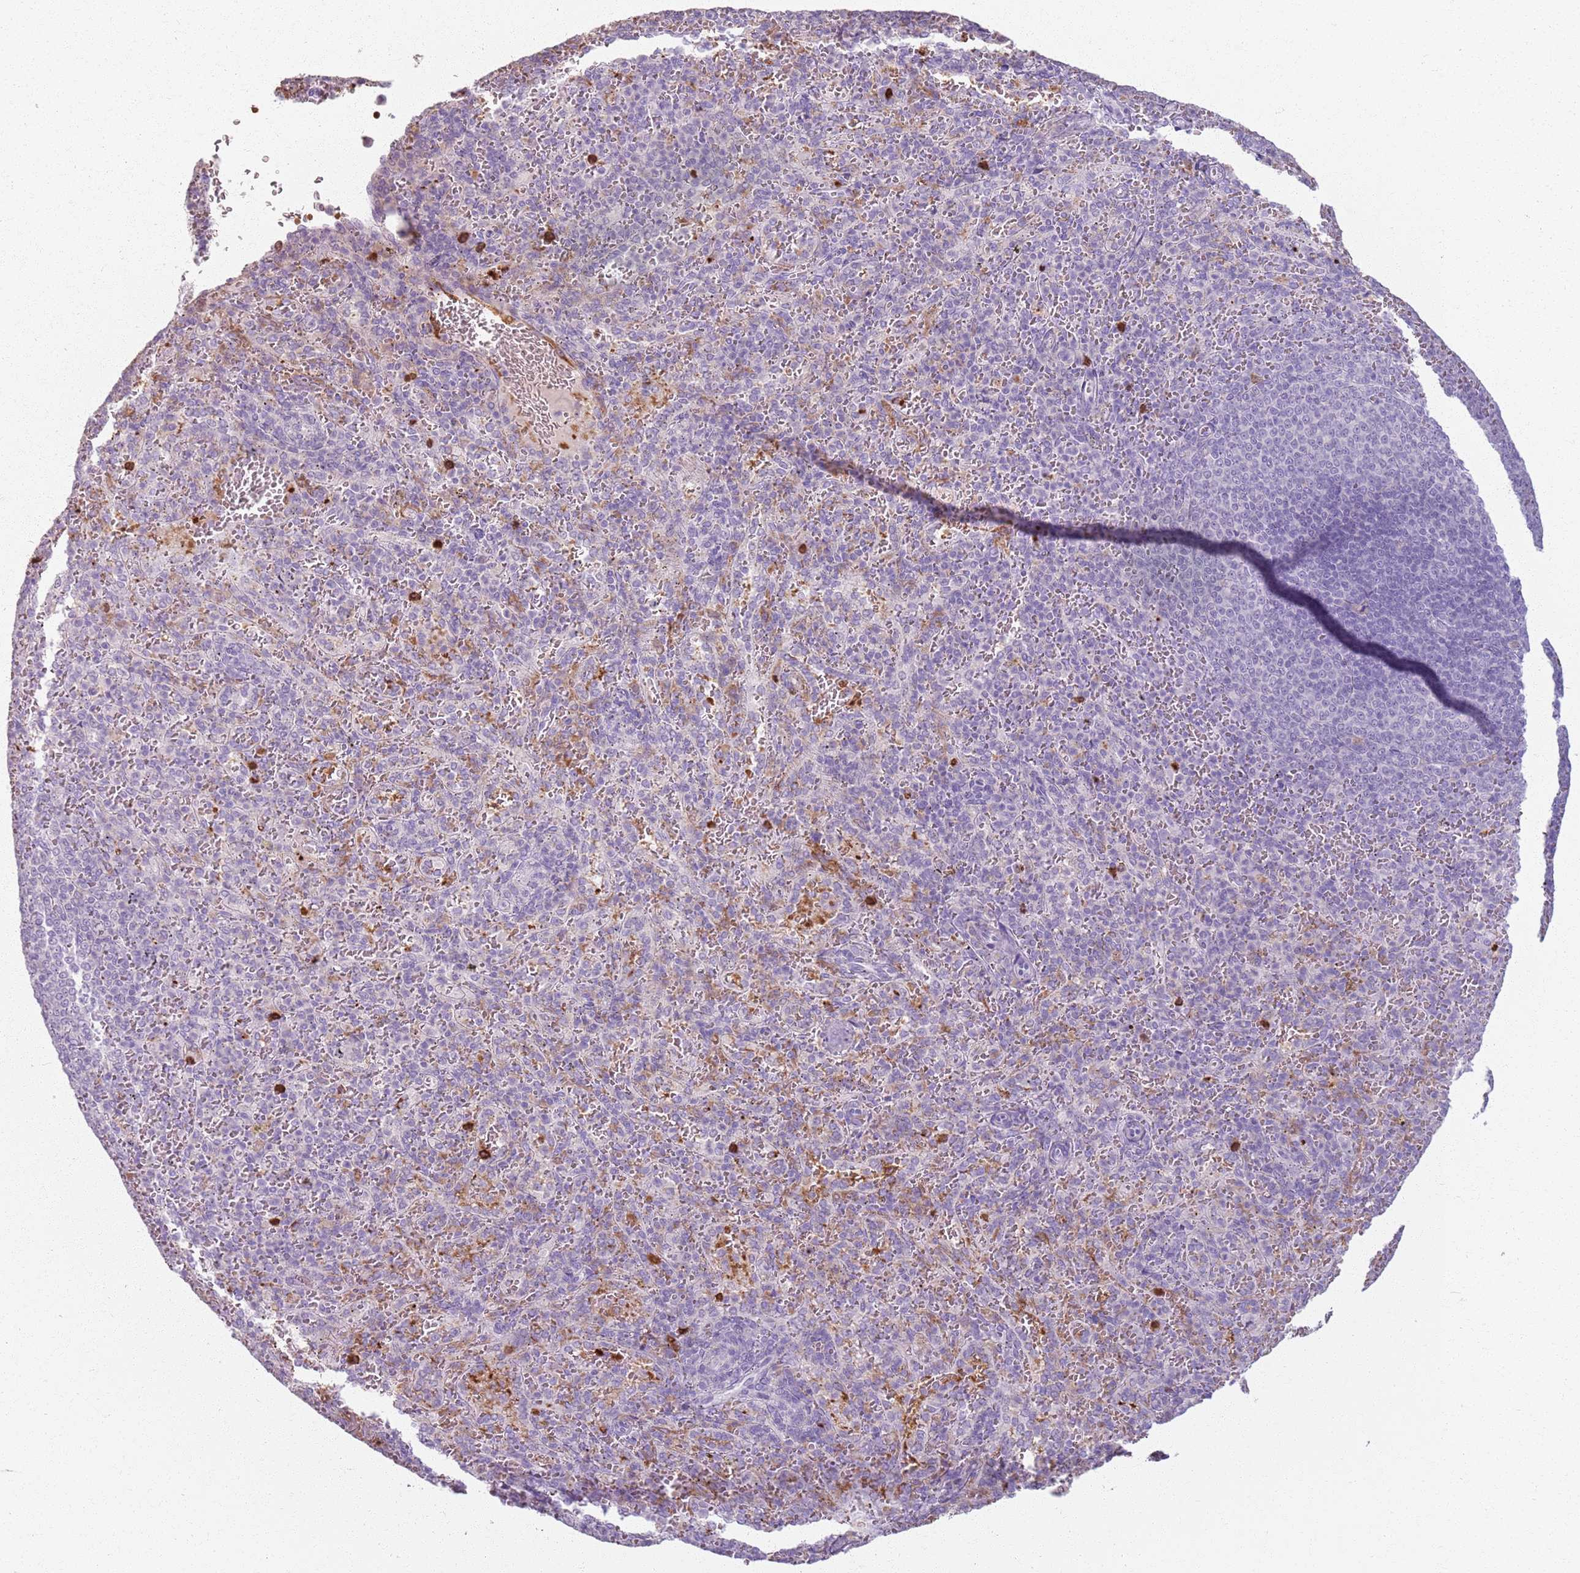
{"staining": {"intensity": "negative", "quantity": "none", "location": "none"}, "tissue": "spleen", "cell_type": "Cells in red pulp", "image_type": "normal", "snomed": [{"axis": "morphology", "description": "Normal tissue, NOS"}, {"axis": "topography", "description": "Spleen"}], "caption": "DAB immunohistochemical staining of unremarkable spleen reveals no significant expression in cells in red pulp.", "gene": "GDPGP1", "patient": {"sex": "female", "age": 21}}